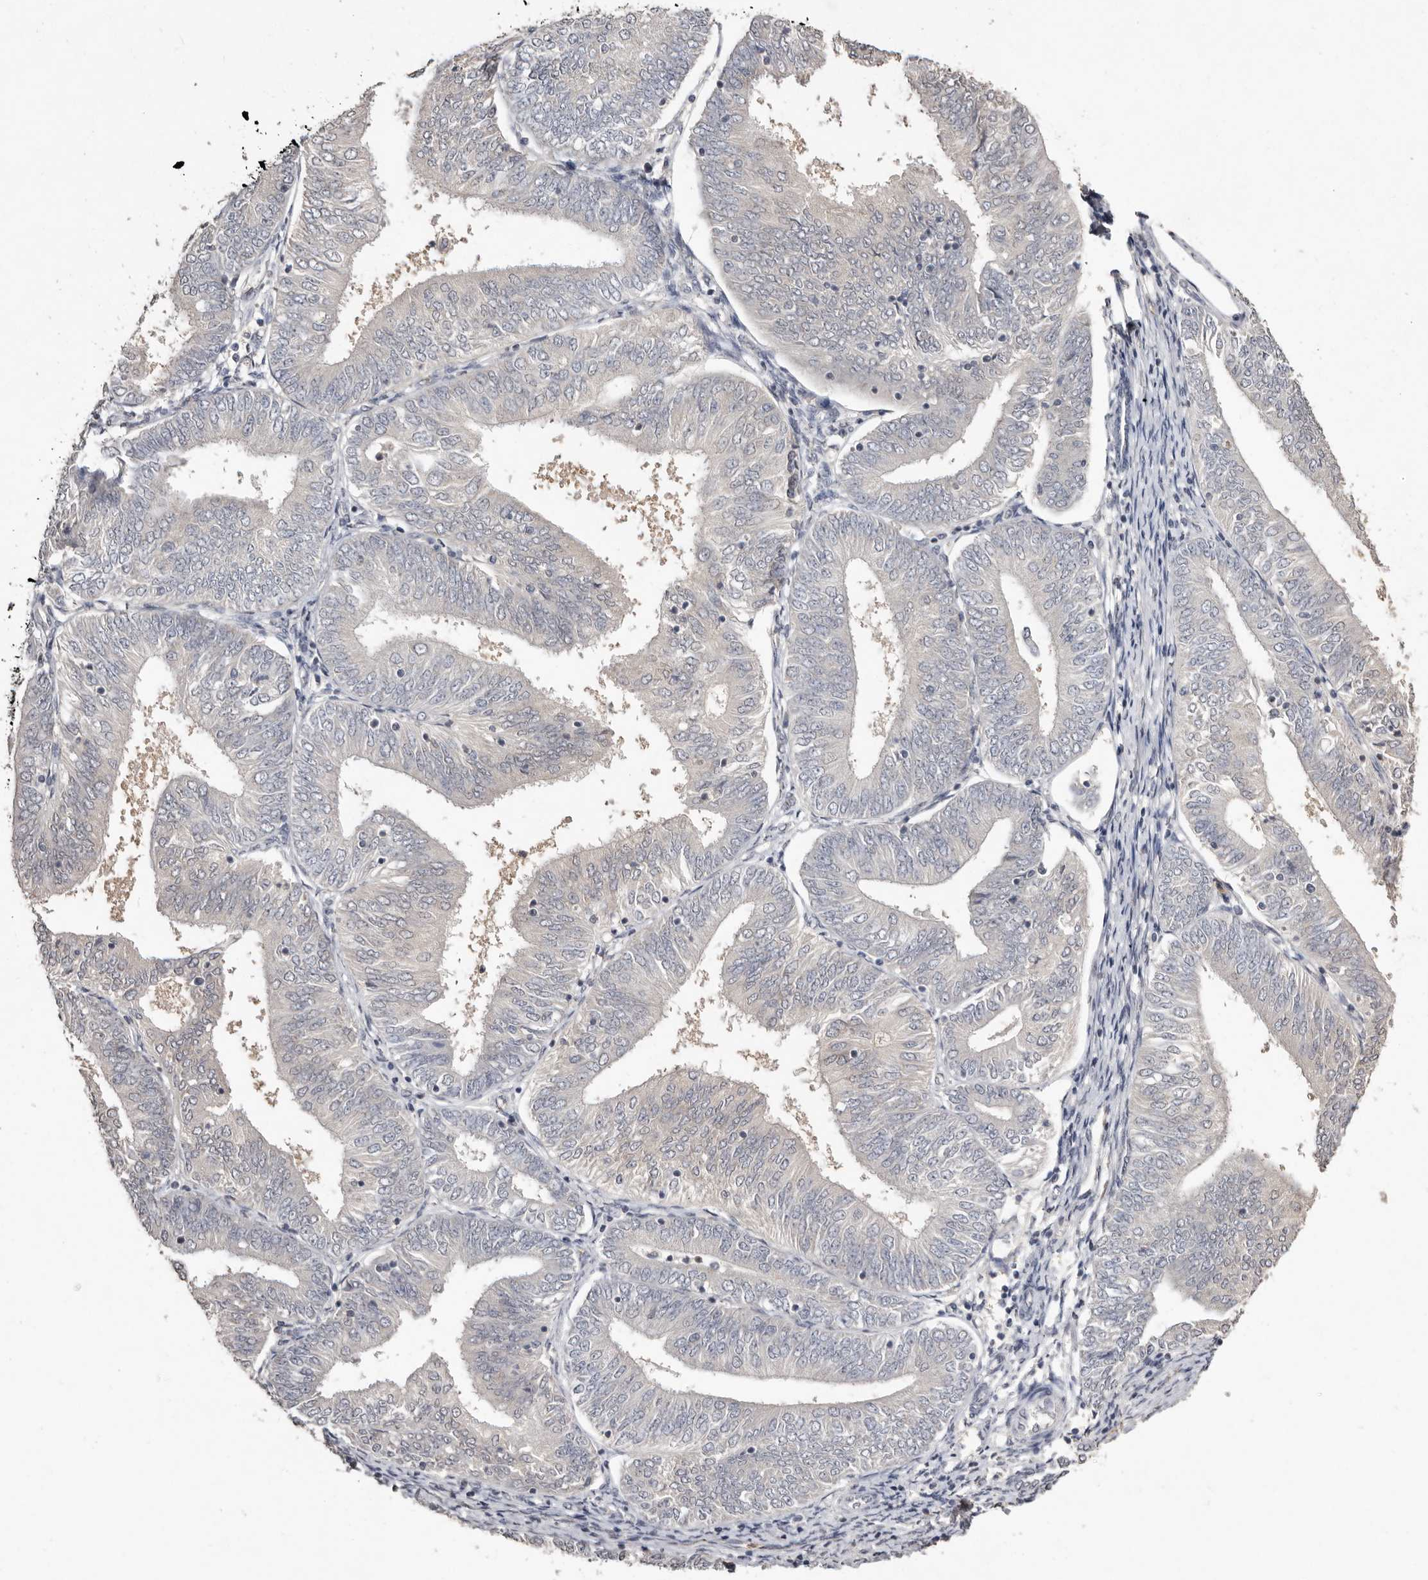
{"staining": {"intensity": "negative", "quantity": "none", "location": "none"}, "tissue": "endometrial cancer", "cell_type": "Tumor cells", "image_type": "cancer", "snomed": [{"axis": "morphology", "description": "Adenocarcinoma, NOS"}, {"axis": "topography", "description": "Endometrium"}], "caption": "Human endometrial cancer stained for a protein using immunohistochemistry (IHC) demonstrates no expression in tumor cells.", "gene": "SULT1E1", "patient": {"sex": "female", "age": 58}}